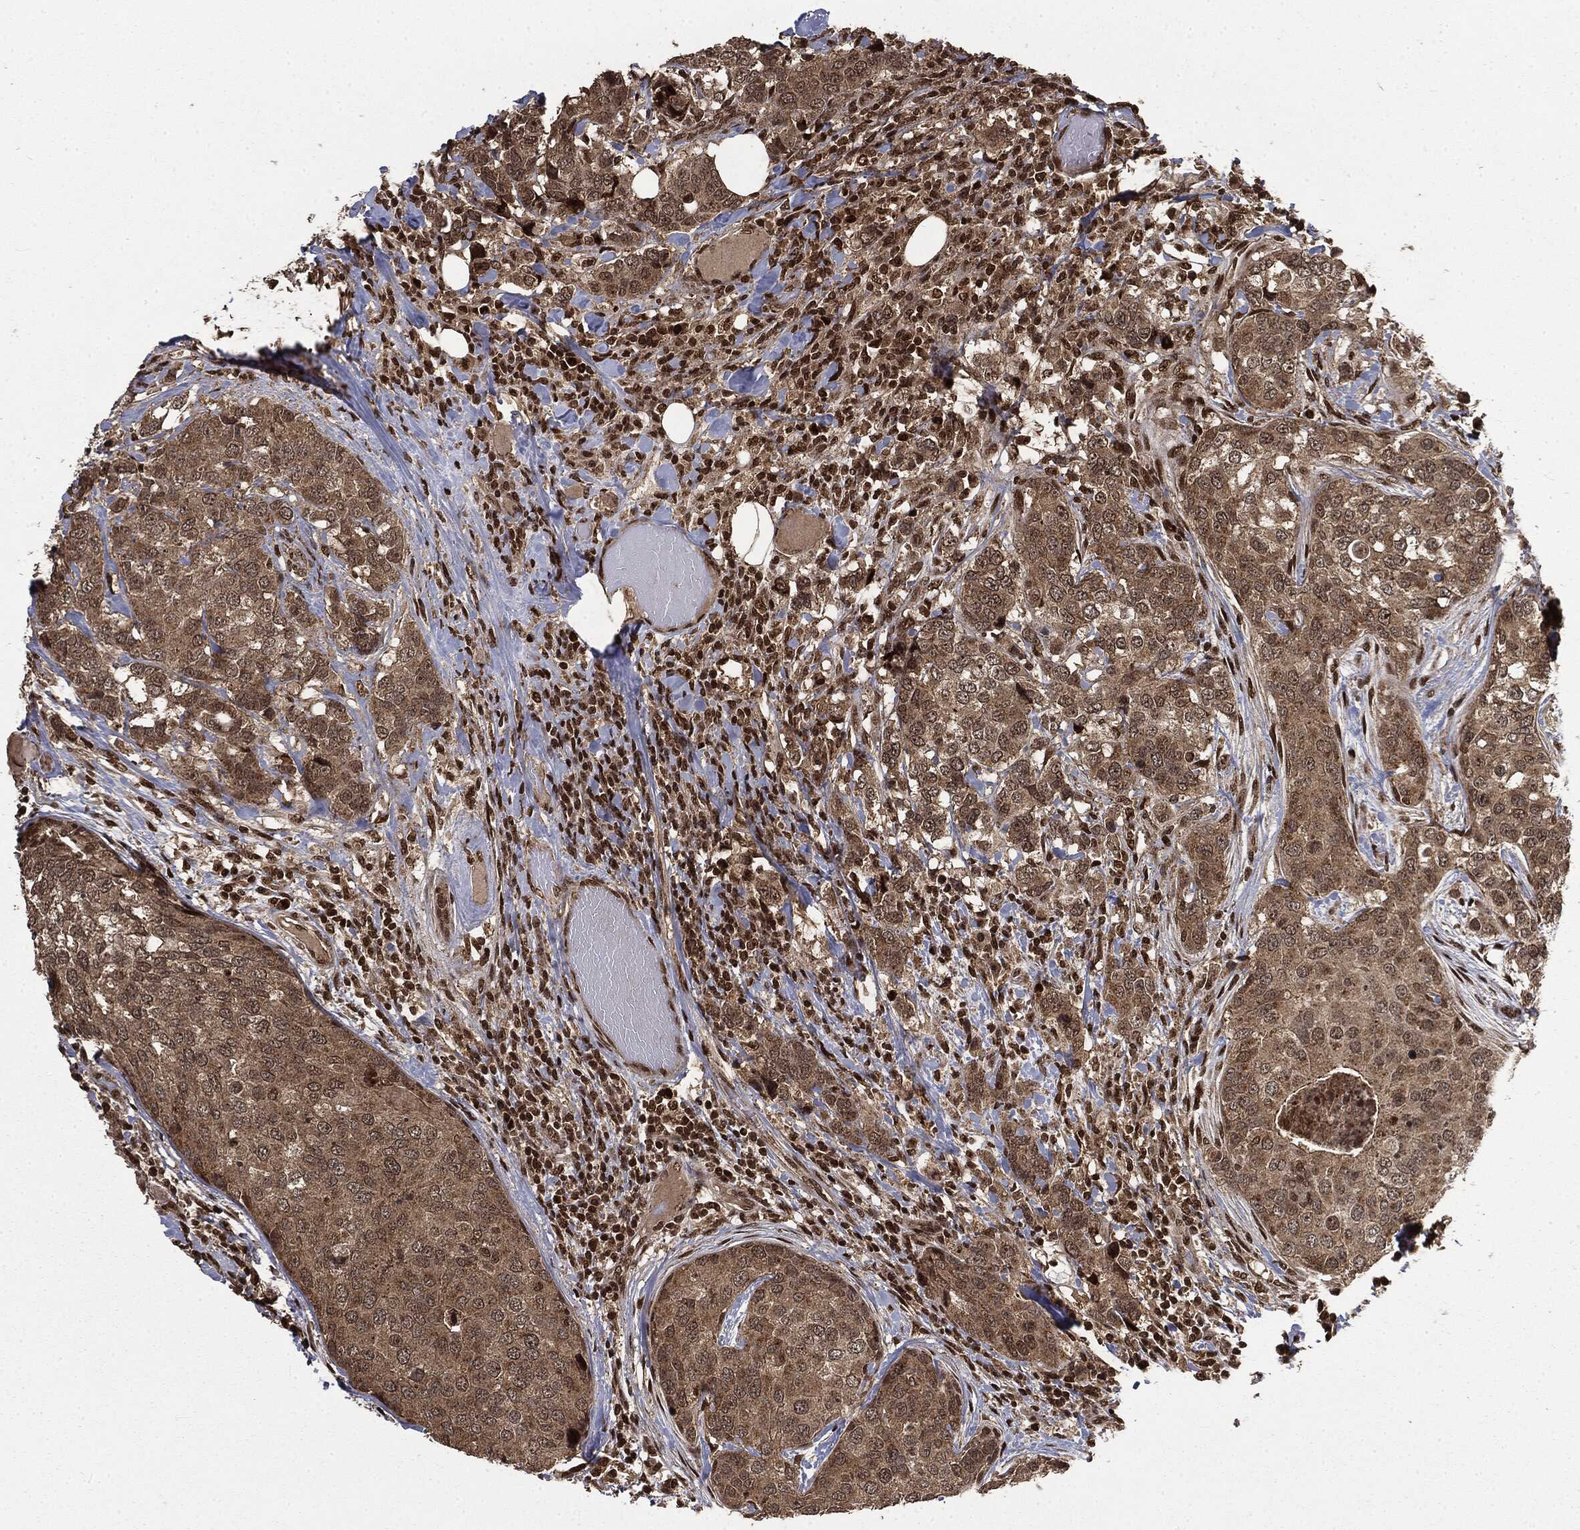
{"staining": {"intensity": "weak", "quantity": ">75%", "location": "cytoplasmic/membranous"}, "tissue": "breast cancer", "cell_type": "Tumor cells", "image_type": "cancer", "snomed": [{"axis": "morphology", "description": "Lobular carcinoma"}, {"axis": "topography", "description": "Breast"}], "caption": "The immunohistochemical stain highlights weak cytoplasmic/membranous expression in tumor cells of breast cancer (lobular carcinoma) tissue.", "gene": "CTDP1", "patient": {"sex": "female", "age": 59}}